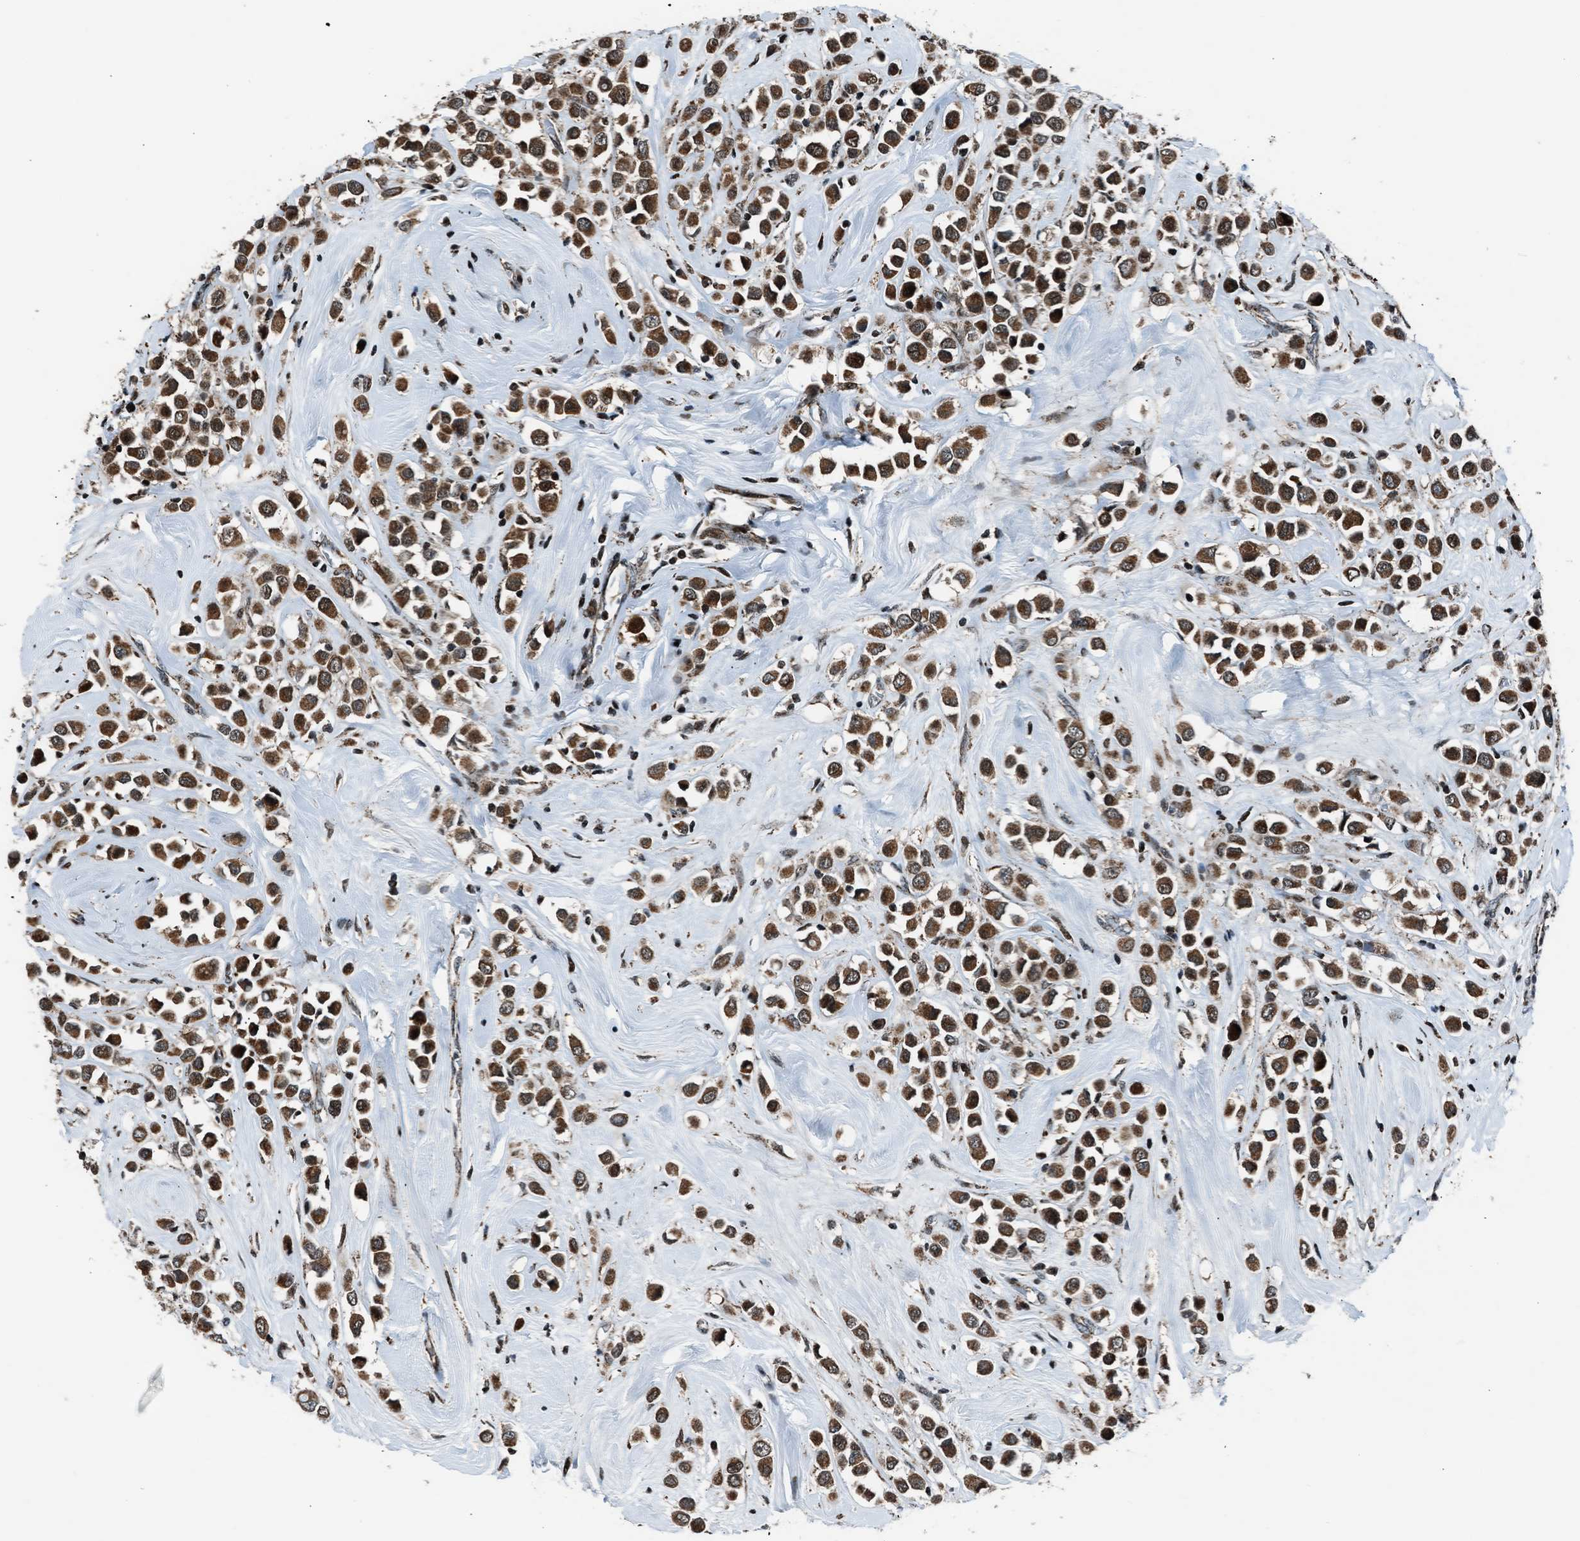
{"staining": {"intensity": "moderate", "quantity": ">75%", "location": "cytoplasmic/membranous,nuclear"}, "tissue": "breast cancer", "cell_type": "Tumor cells", "image_type": "cancer", "snomed": [{"axis": "morphology", "description": "Duct carcinoma"}, {"axis": "topography", "description": "Breast"}], "caption": "Human breast intraductal carcinoma stained for a protein (brown) demonstrates moderate cytoplasmic/membranous and nuclear positive expression in approximately >75% of tumor cells.", "gene": "MORC3", "patient": {"sex": "female", "age": 61}}